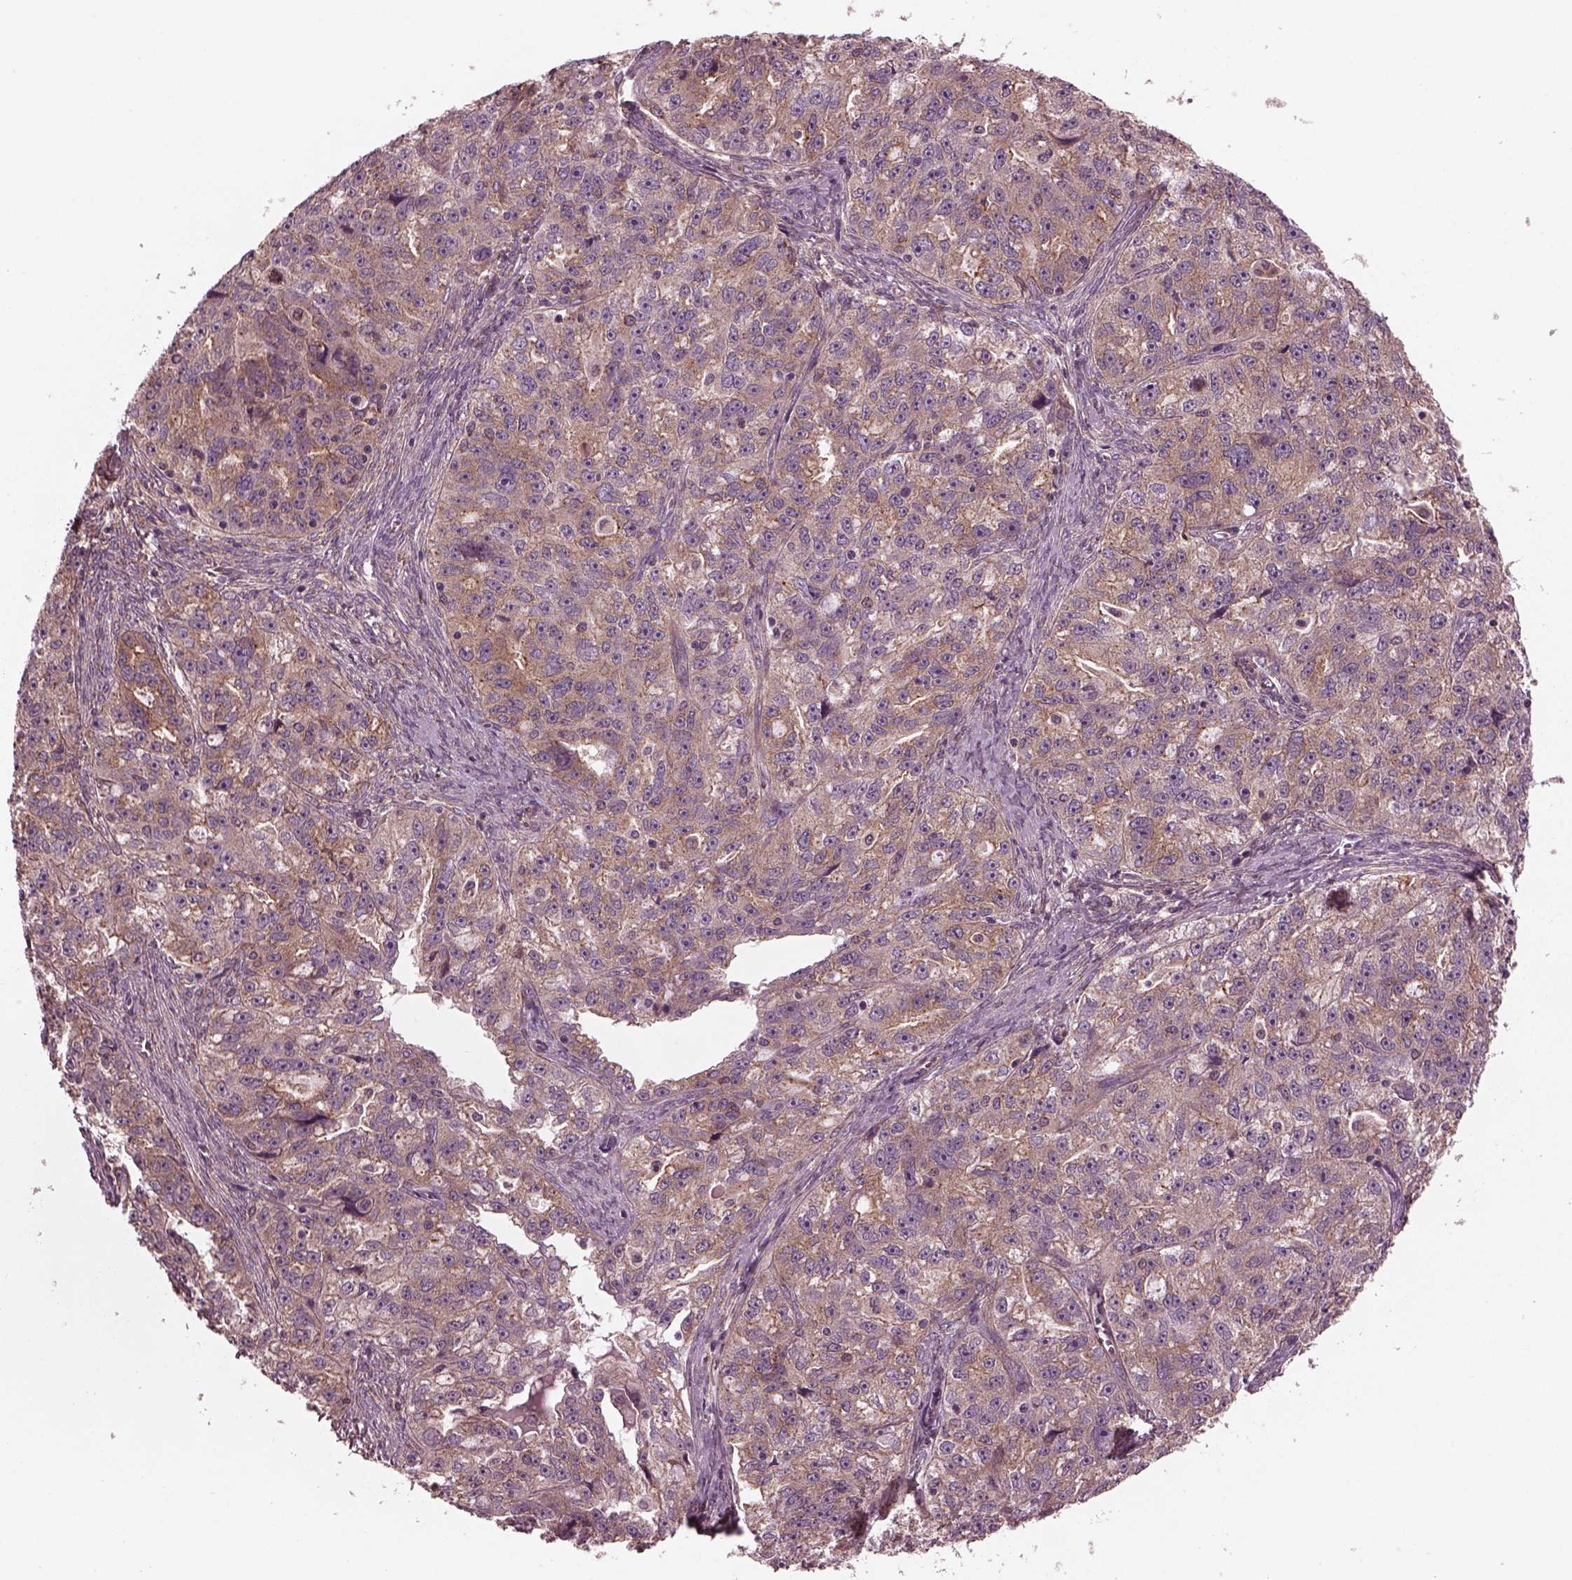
{"staining": {"intensity": "moderate", "quantity": ">75%", "location": "cytoplasmic/membranous"}, "tissue": "ovarian cancer", "cell_type": "Tumor cells", "image_type": "cancer", "snomed": [{"axis": "morphology", "description": "Cystadenocarcinoma, serous, NOS"}, {"axis": "topography", "description": "Ovary"}], "caption": "Immunohistochemistry (IHC) histopathology image of human ovarian cancer stained for a protein (brown), which reveals medium levels of moderate cytoplasmic/membranous staining in about >75% of tumor cells.", "gene": "TUBG1", "patient": {"sex": "female", "age": 51}}